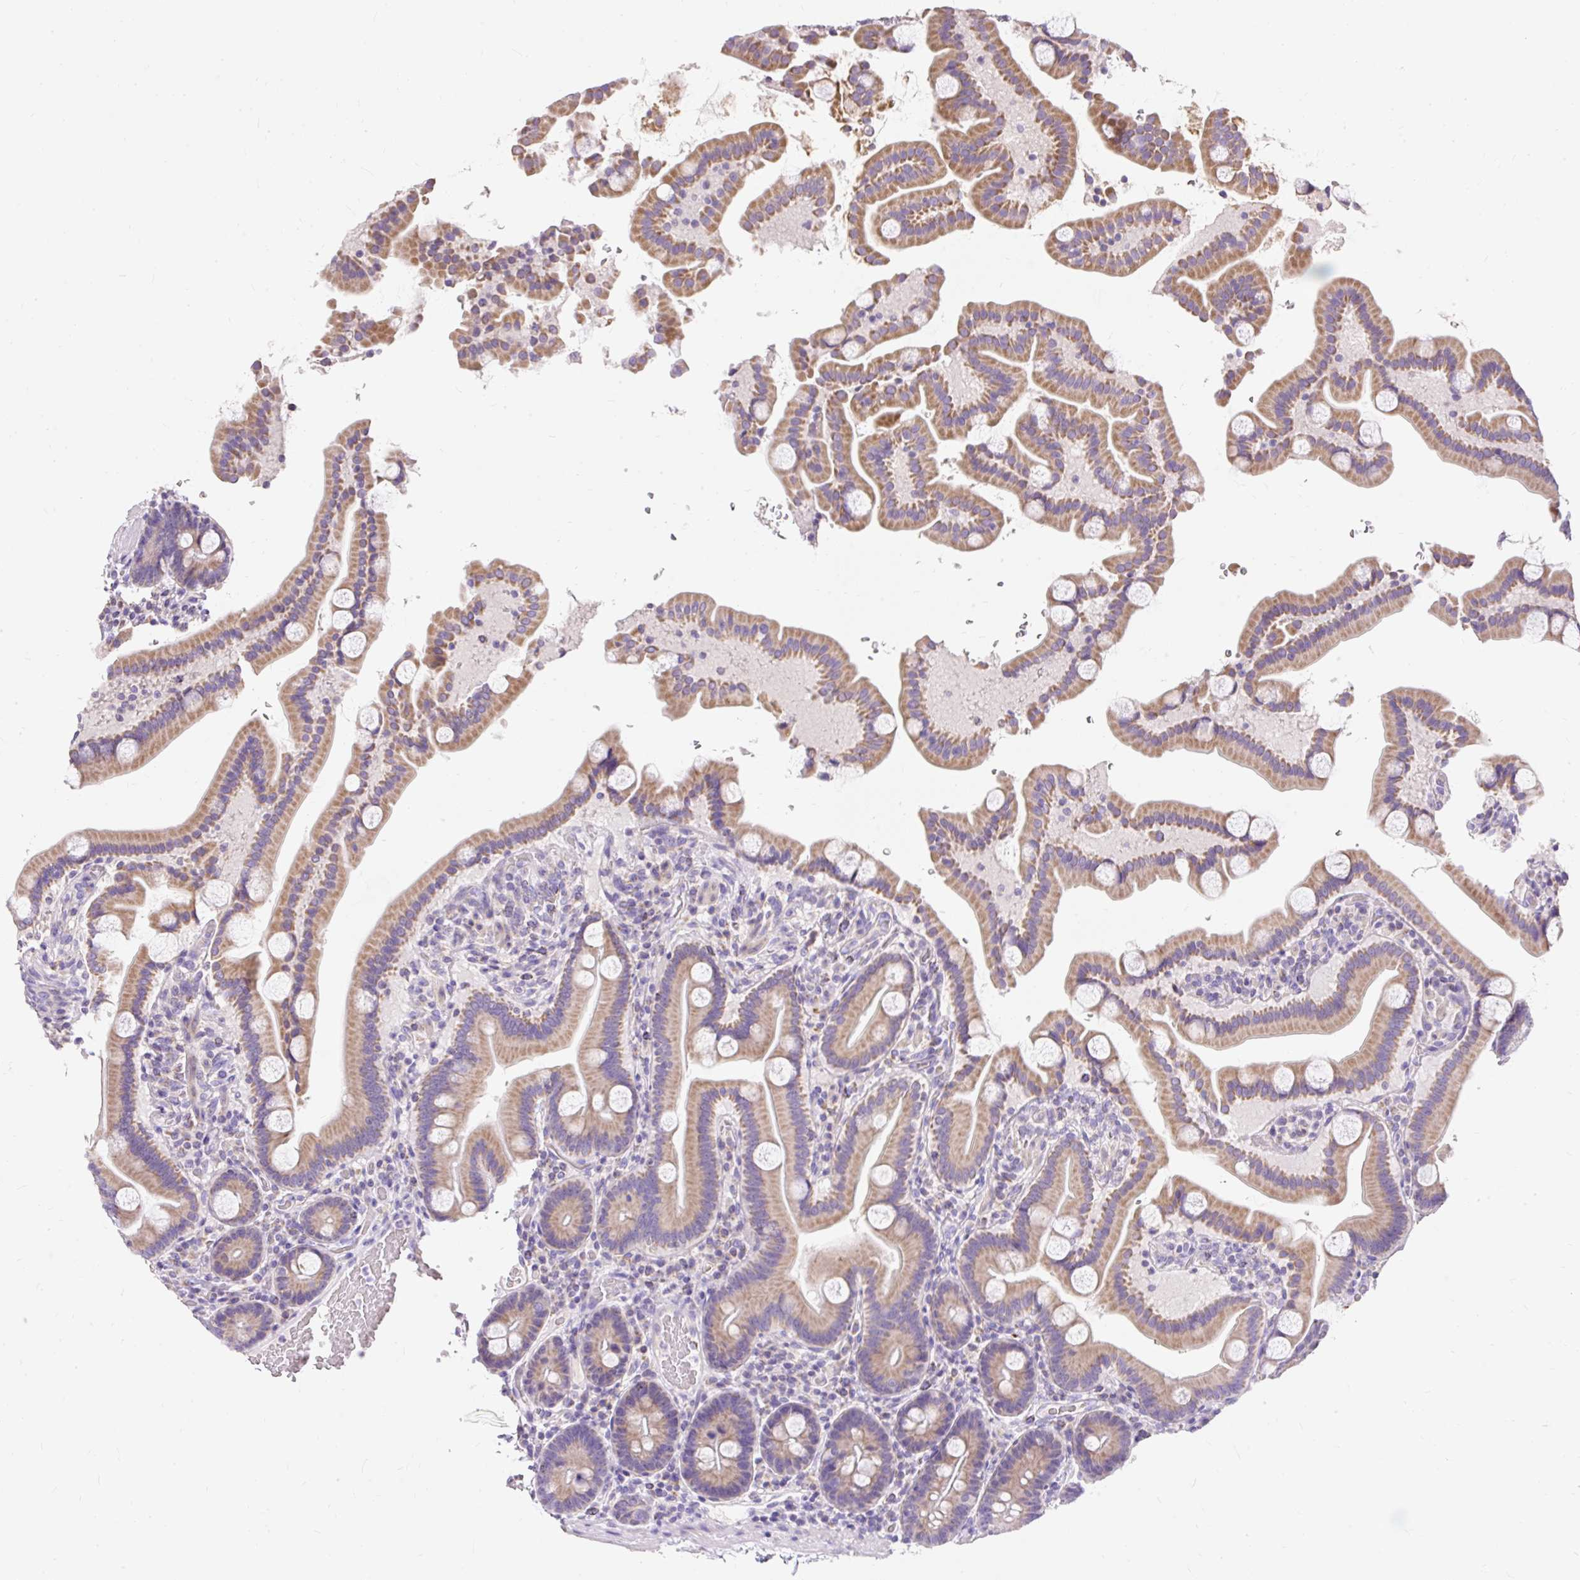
{"staining": {"intensity": "moderate", "quantity": ">75%", "location": "cytoplasmic/membranous"}, "tissue": "duodenum", "cell_type": "Glandular cells", "image_type": "normal", "snomed": [{"axis": "morphology", "description": "Normal tissue, NOS"}, {"axis": "topography", "description": "Duodenum"}], "caption": "A photomicrograph of duodenum stained for a protein displays moderate cytoplasmic/membranous brown staining in glandular cells. Using DAB (3,3'-diaminobenzidine) (brown) and hematoxylin (blue) stains, captured at high magnification using brightfield microscopy.", "gene": "PMAIP1", "patient": {"sex": "male", "age": 55}}